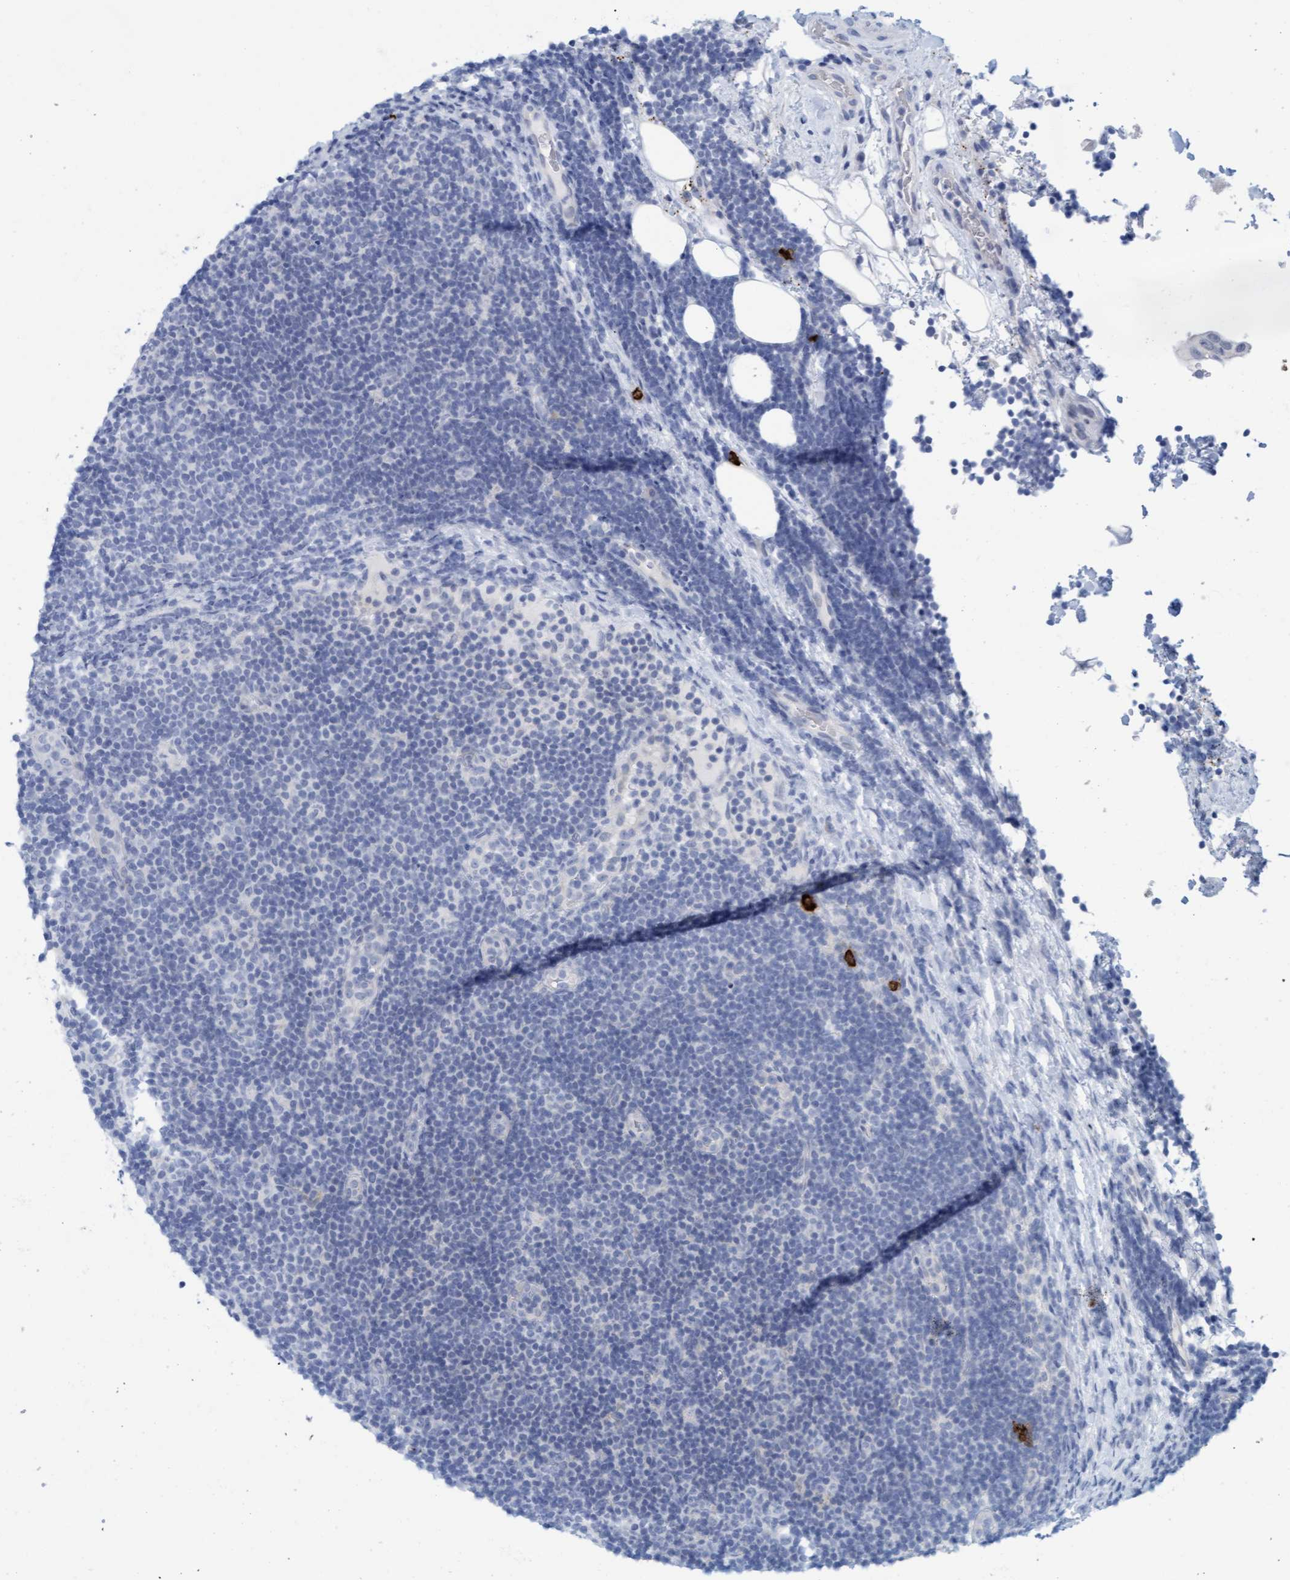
{"staining": {"intensity": "negative", "quantity": "none", "location": "none"}, "tissue": "lymphoma", "cell_type": "Tumor cells", "image_type": "cancer", "snomed": [{"axis": "morphology", "description": "Malignant lymphoma, non-Hodgkin's type, Low grade"}, {"axis": "topography", "description": "Lymph node"}], "caption": "Immunohistochemical staining of lymphoma displays no significant expression in tumor cells.", "gene": "CPA3", "patient": {"sex": "male", "age": 83}}